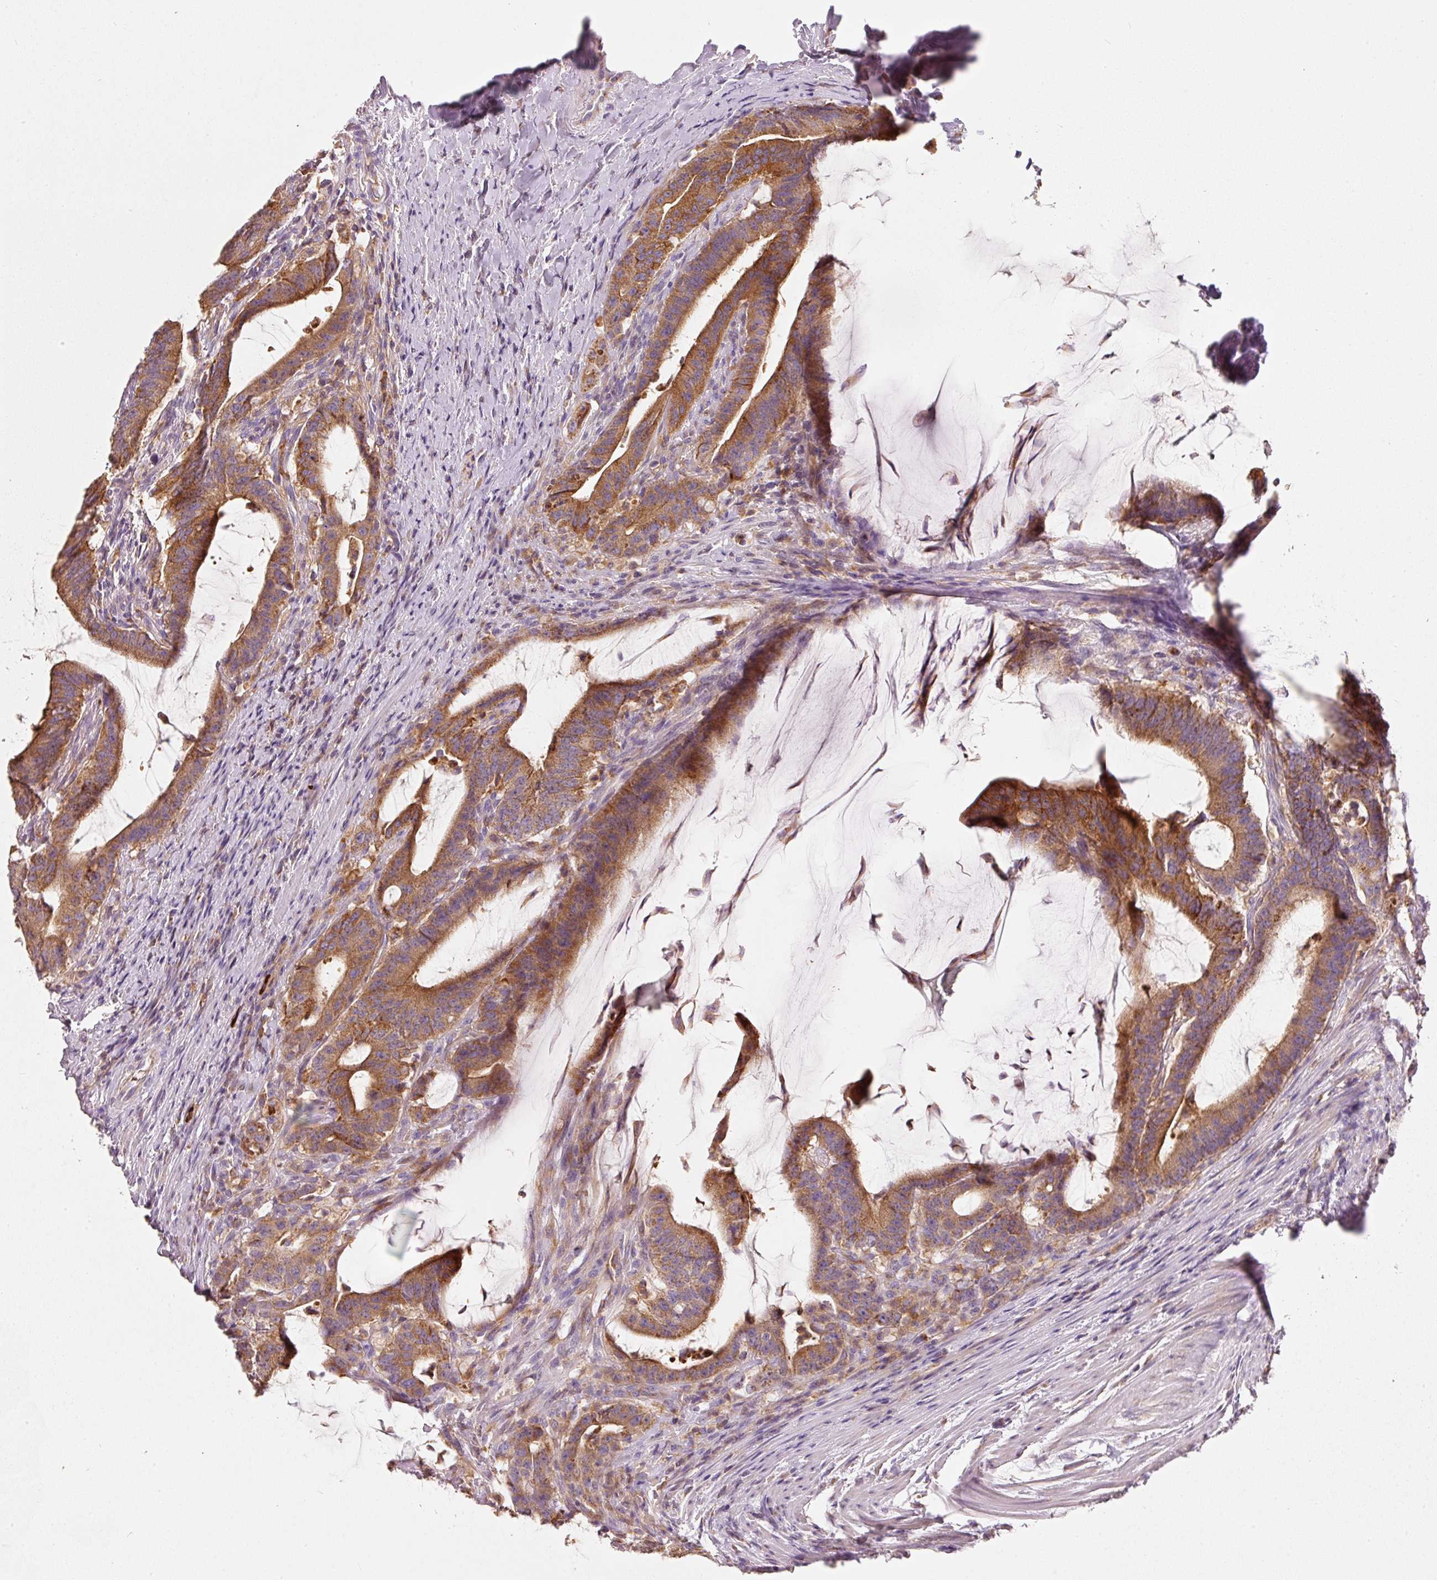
{"staining": {"intensity": "moderate", "quantity": ">75%", "location": "cytoplasmic/membranous"}, "tissue": "colorectal cancer", "cell_type": "Tumor cells", "image_type": "cancer", "snomed": [{"axis": "morphology", "description": "Adenocarcinoma, NOS"}, {"axis": "topography", "description": "Colon"}], "caption": "Moderate cytoplasmic/membranous positivity for a protein is seen in approximately >75% of tumor cells of colorectal adenocarcinoma using immunohistochemistry (IHC).", "gene": "IQGAP2", "patient": {"sex": "female", "age": 43}}